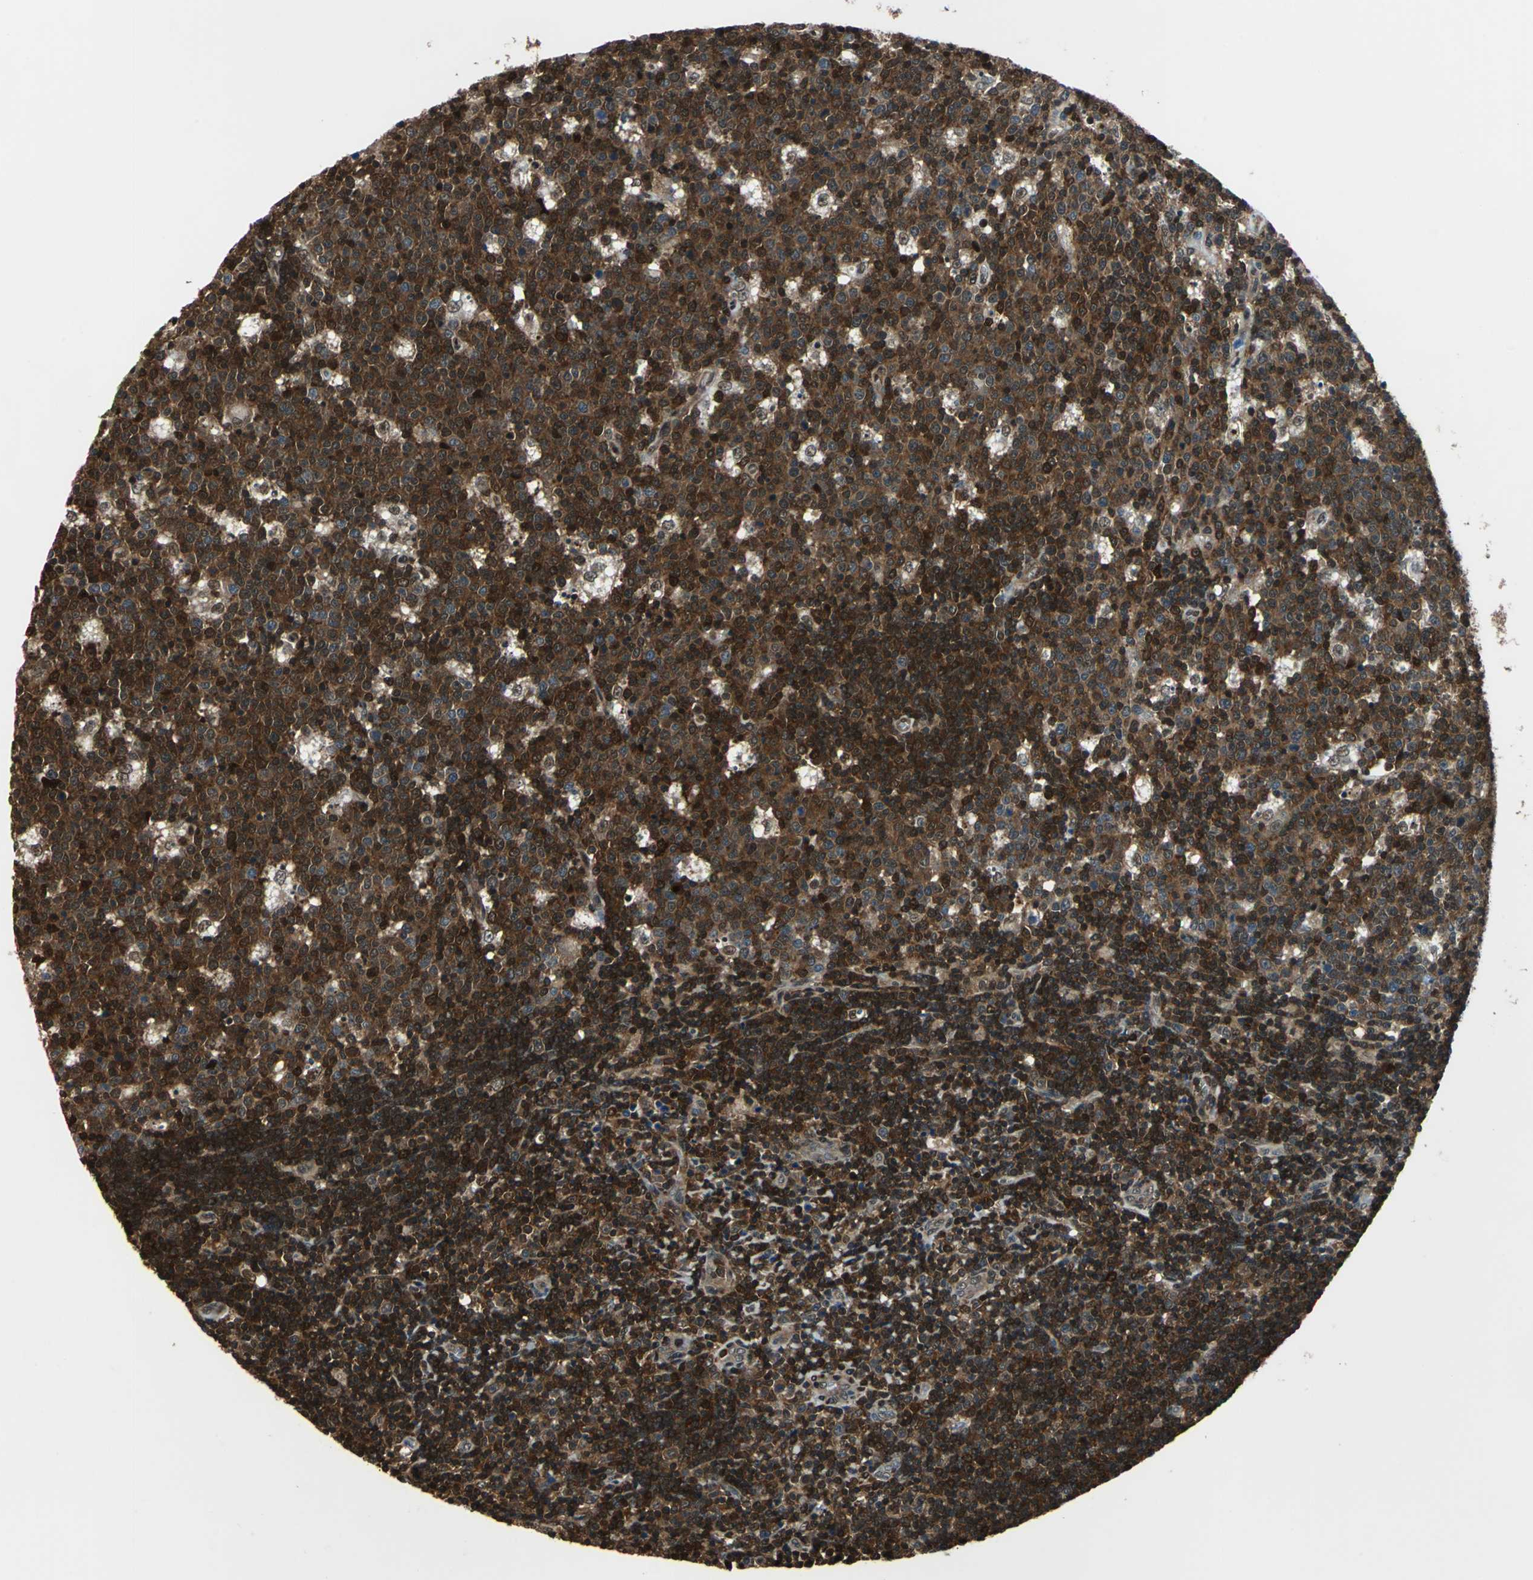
{"staining": {"intensity": "moderate", "quantity": ">75%", "location": "cytoplasmic/membranous,nuclear"}, "tissue": "lymph node", "cell_type": "Germinal center cells", "image_type": "normal", "snomed": [{"axis": "morphology", "description": "Normal tissue, NOS"}, {"axis": "topography", "description": "Lymph node"}, {"axis": "topography", "description": "Salivary gland"}], "caption": "Protein expression analysis of benign lymph node reveals moderate cytoplasmic/membranous,nuclear positivity in approximately >75% of germinal center cells.", "gene": "PSME1", "patient": {"sex": "male", "age": 8}}